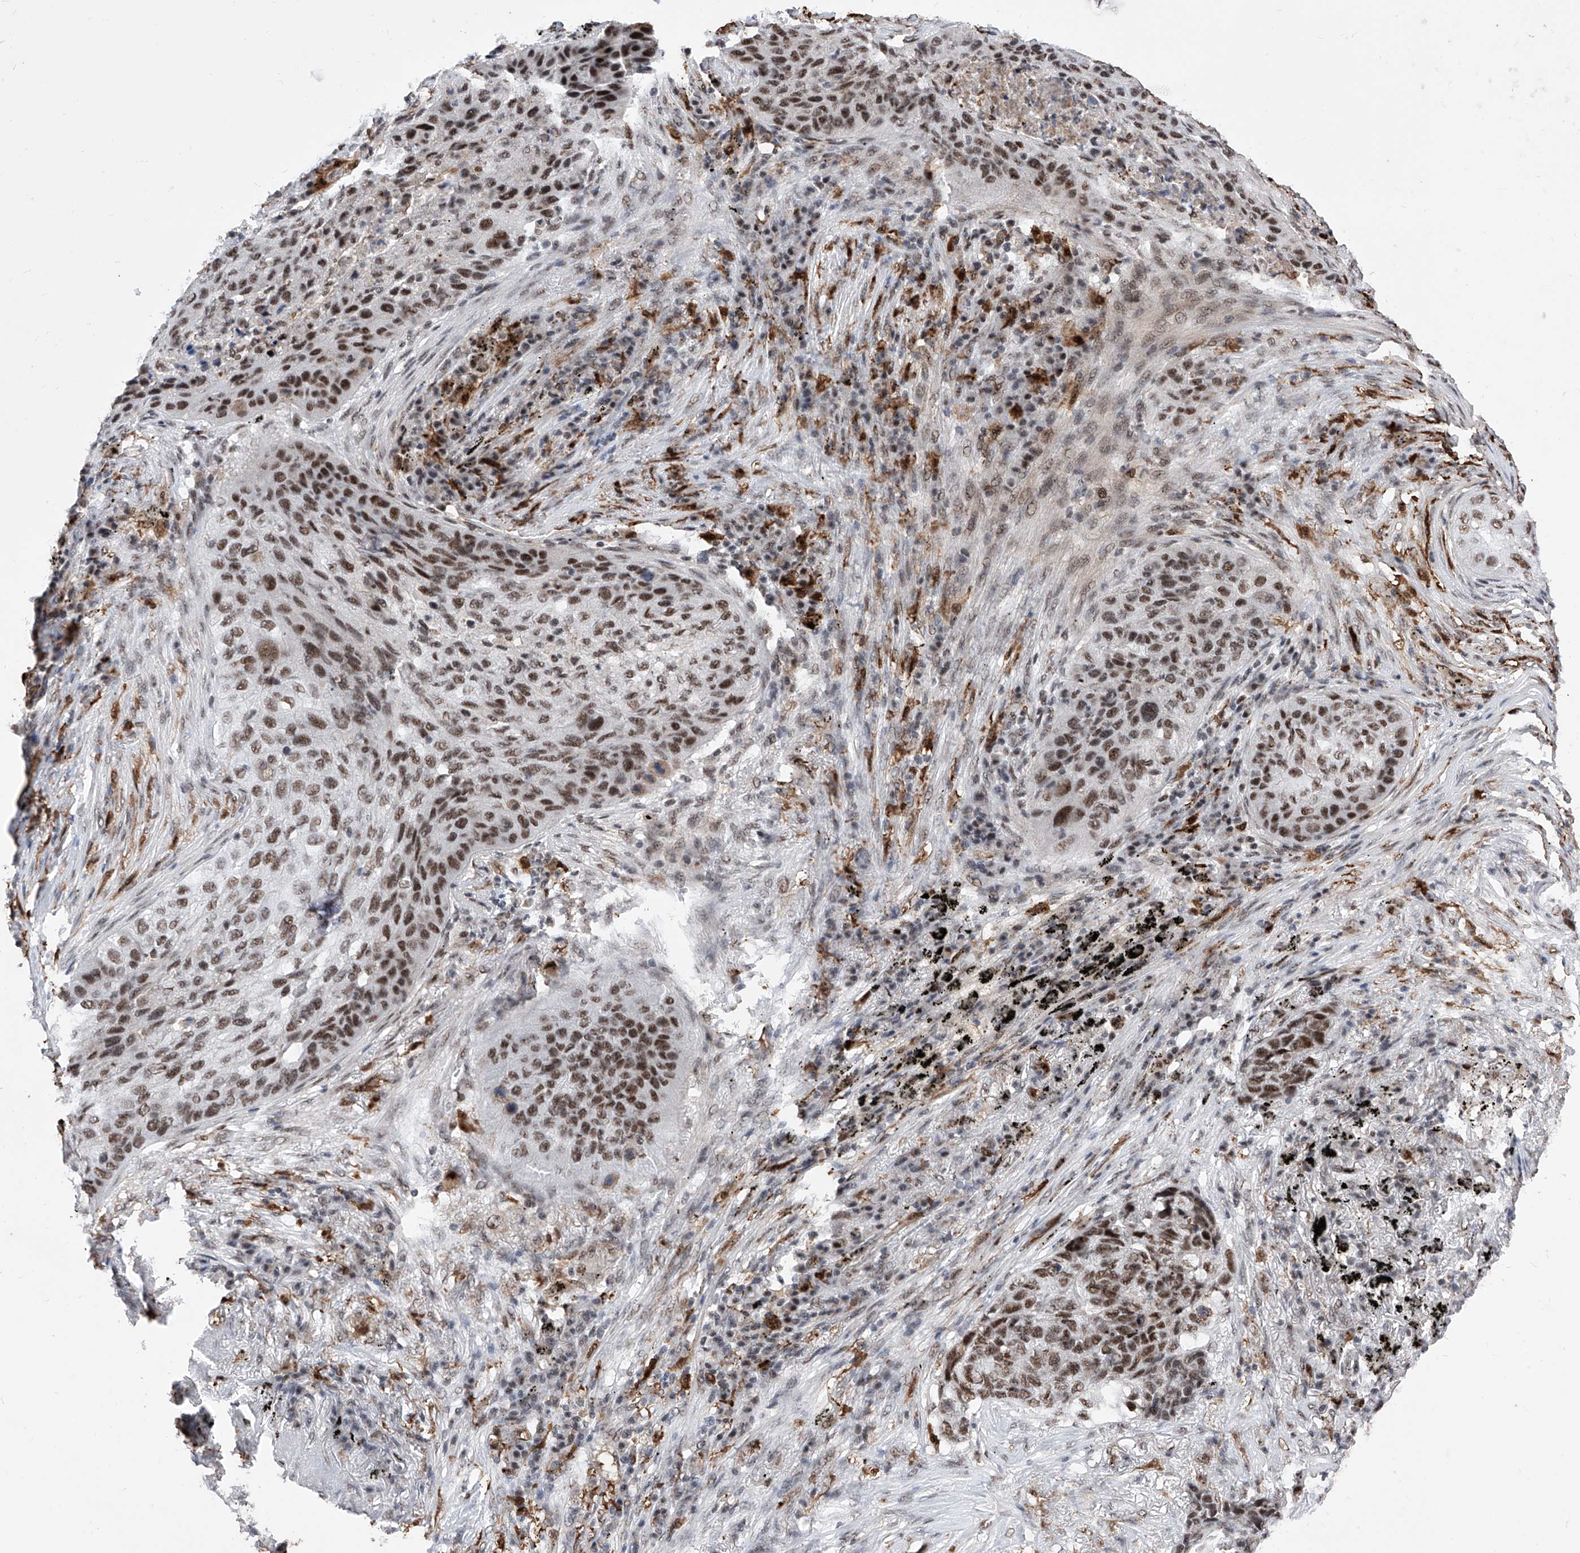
{"staining": {"intensity": "moderate", "quantity": ">75%", "location": "nuclear"}, "tissue": "lung cancer", "cell_type": "Tumor cells", "image_type": "cancer", "snomed": [{"axis": "morphology", "description": "Squamous cell carcinoma, NOS"}, {"axis": "topography", "description": "Lung"}], "caption": "Immunohistochemistry histopathology image of neoplastic tissue: lung squamous cell carcinoma stained using IHC reveals medium levels of moderate protein expression localized specifically in the nuclear of tumor cells, appearing as a nuclear brown color.", "gene": "PHF5A", "patient": {"sex": "female", "age": 63}}